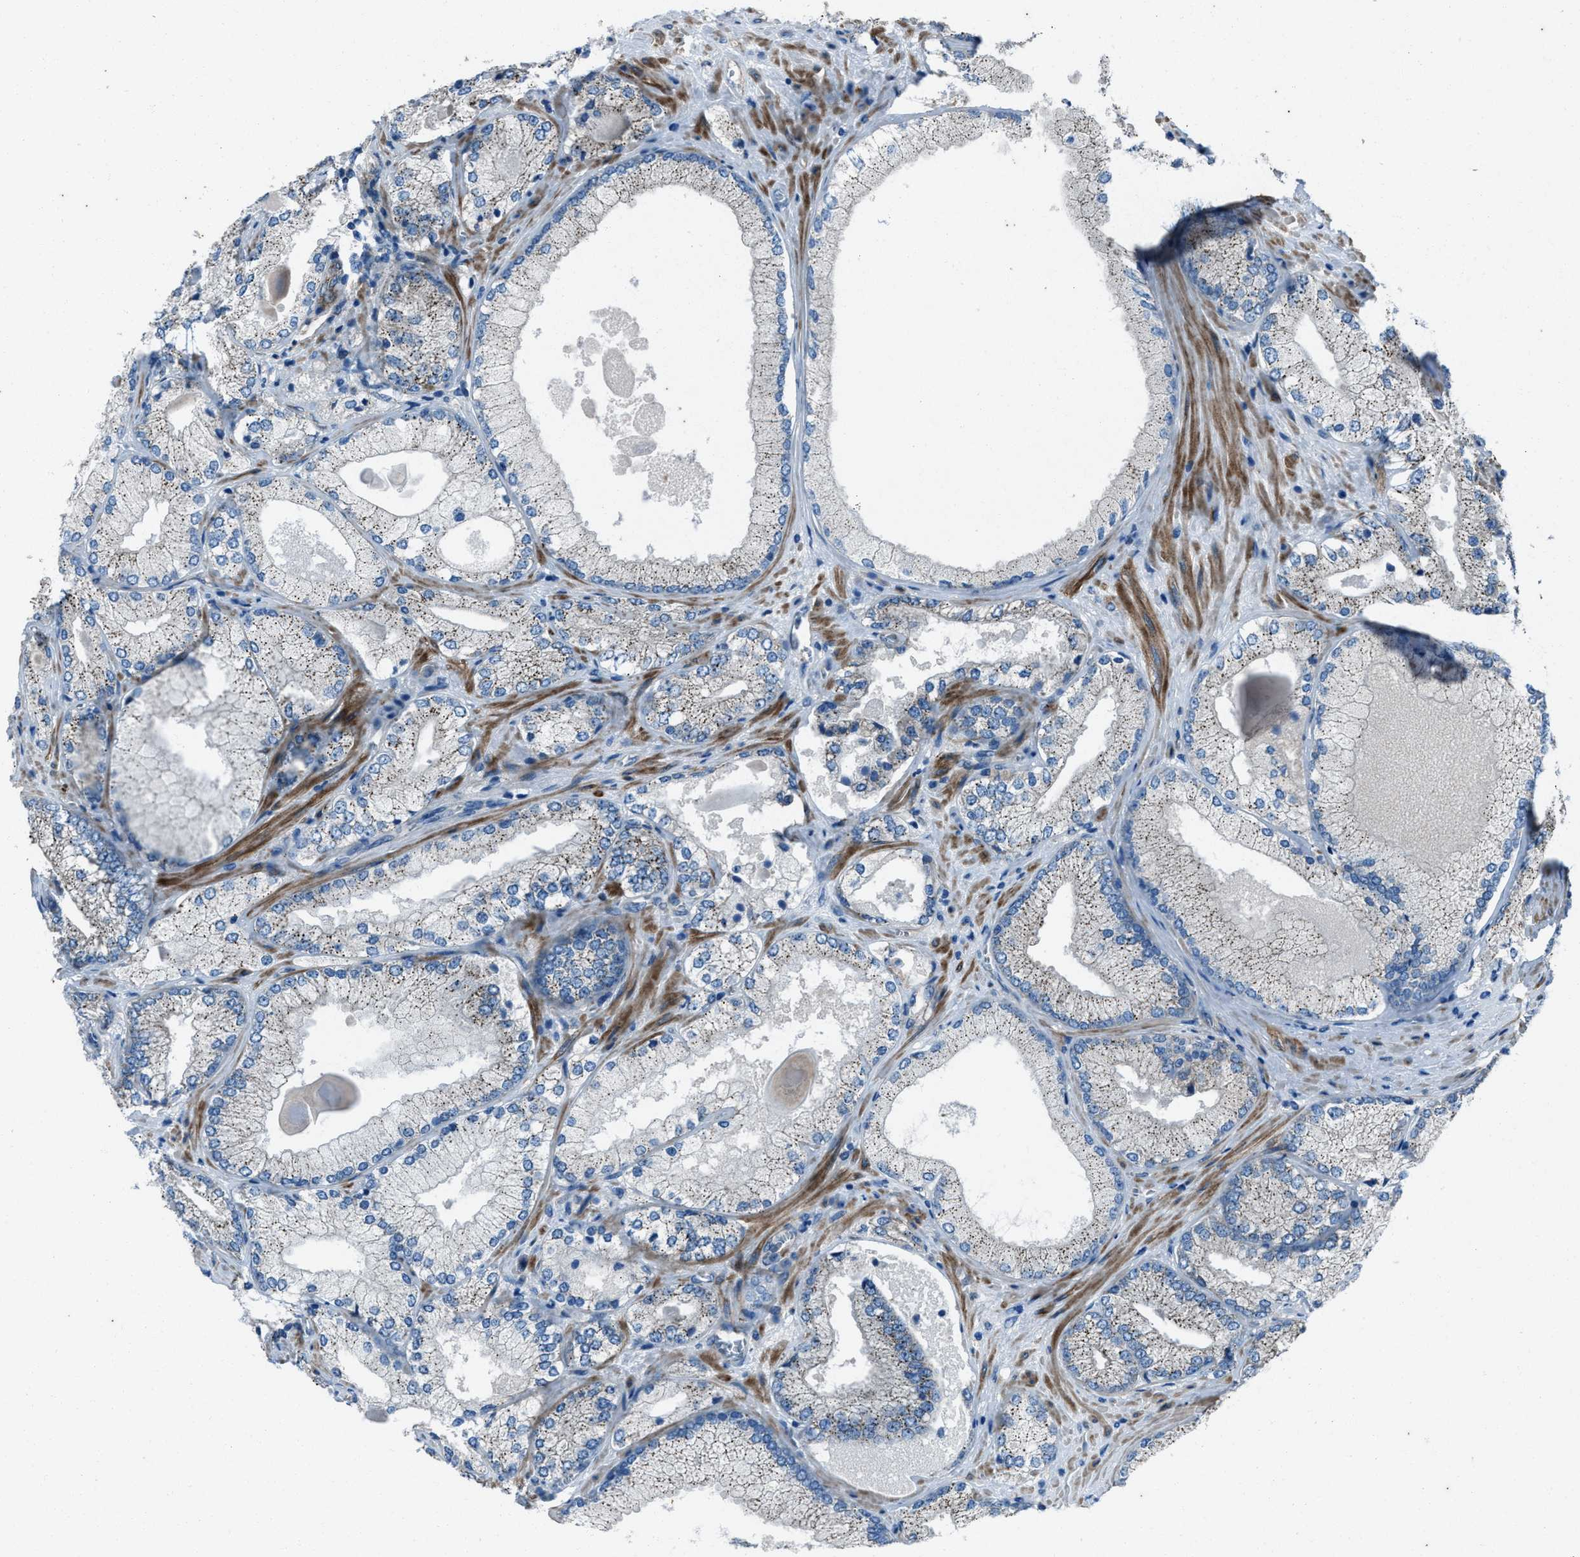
{"staining": {"intensity": "weak", "quantity": "25%-75%", "location": "cytoplasmic/membranous"}, "tissue": "prostate cancer", "cell_type": "Tumor cells", "image_type": "cancer", "snomed": [{"axis": "morphology", "description": "Adenocarcinoma, Low grade"}, {"axis": "topography", "description": "Prostate"}], "caption": "Weak cytoplasmic/membranous positivity is seen in about 25%-75% of tumor cells in low-grade adenocarcinoma (prostate).", "gene": "SVIL", "patient": {"sex": "male", "age": 65}}